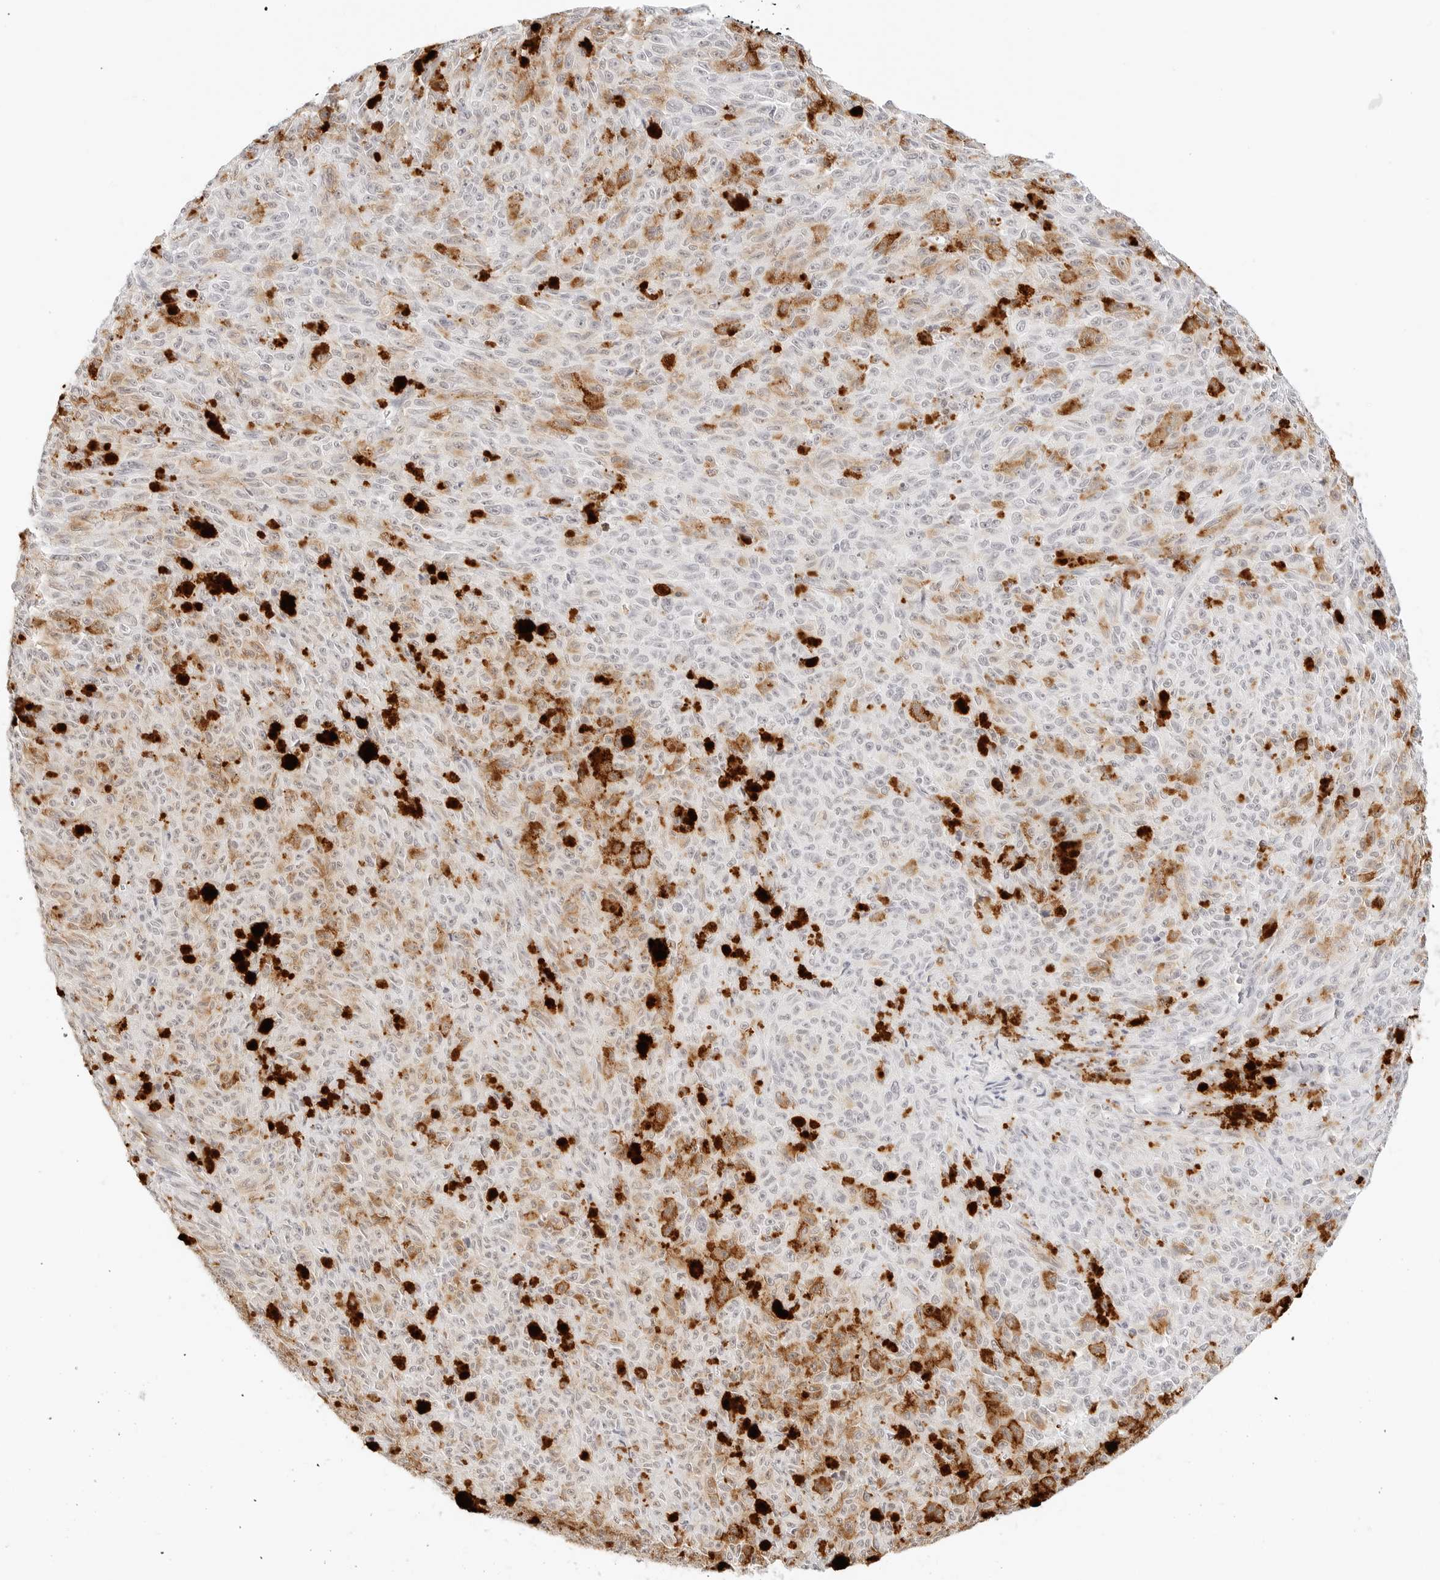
{"staining": {"intensity": "negative", "quantity": "none", "location": "none"}, "tissue": "melanoma", "cell_type": "Tumor cells", "image_type": "cancer", "snomed": [{"axis": "morphology", "description": "Malignant melanoma, NOS"}, {"axis": "topography", "description": "Skin"}], "caption": "Melanoma was stained to show a protein in brown. There is no significant expression in tumor cells.", "gene": "XKR4", "patient": {"sex": "female", "age": 82}}